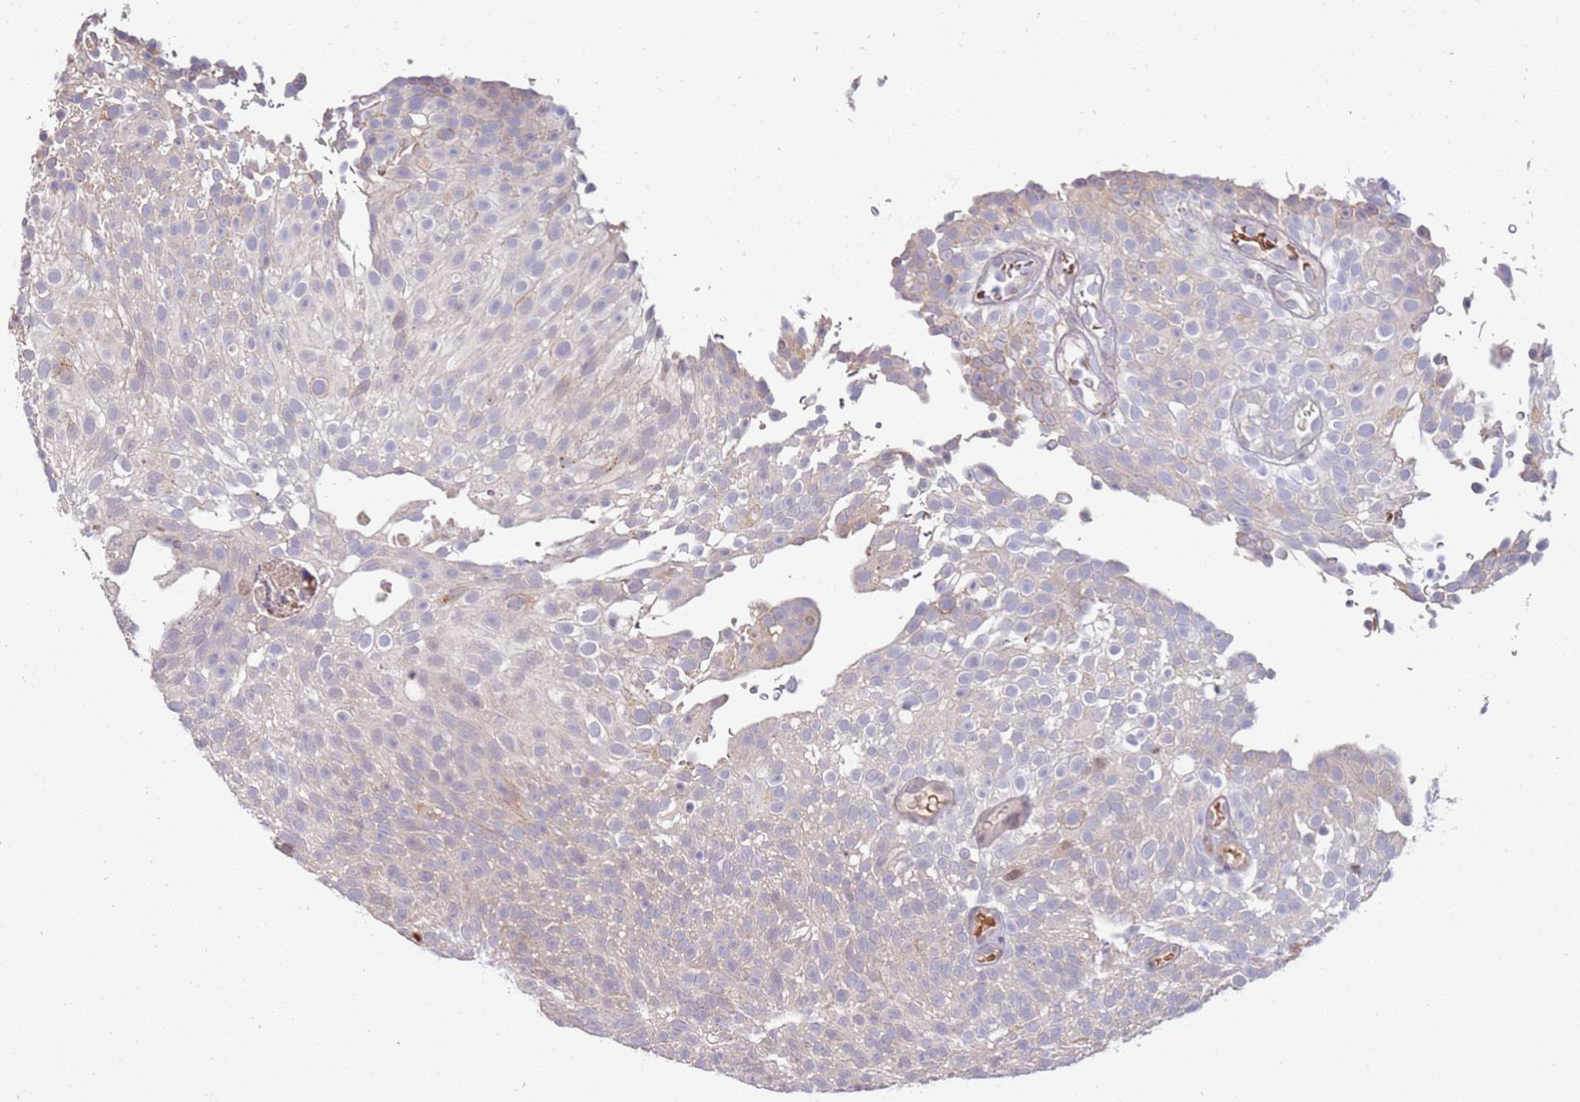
{"staining": {"intensity": "negative", "quantity": "none", "location": "none"}, "tissue": "urothelial cancer", "cell_type": "Tumor cells", "image_type": "cancer", "snomed": [{"axis": "morphology", "description": "Urothelial carcinoma, Low grade"}, {"axis": "topography", "description": "Urinary bladder"}], "caption": "This is a micrograph of immunohistochemistry staining of urothelial carcinoma (low-grade), which shows no staining in tumor cells.", "gene": "NMUR2", "patient": {"sex": "male", "age": 78}}